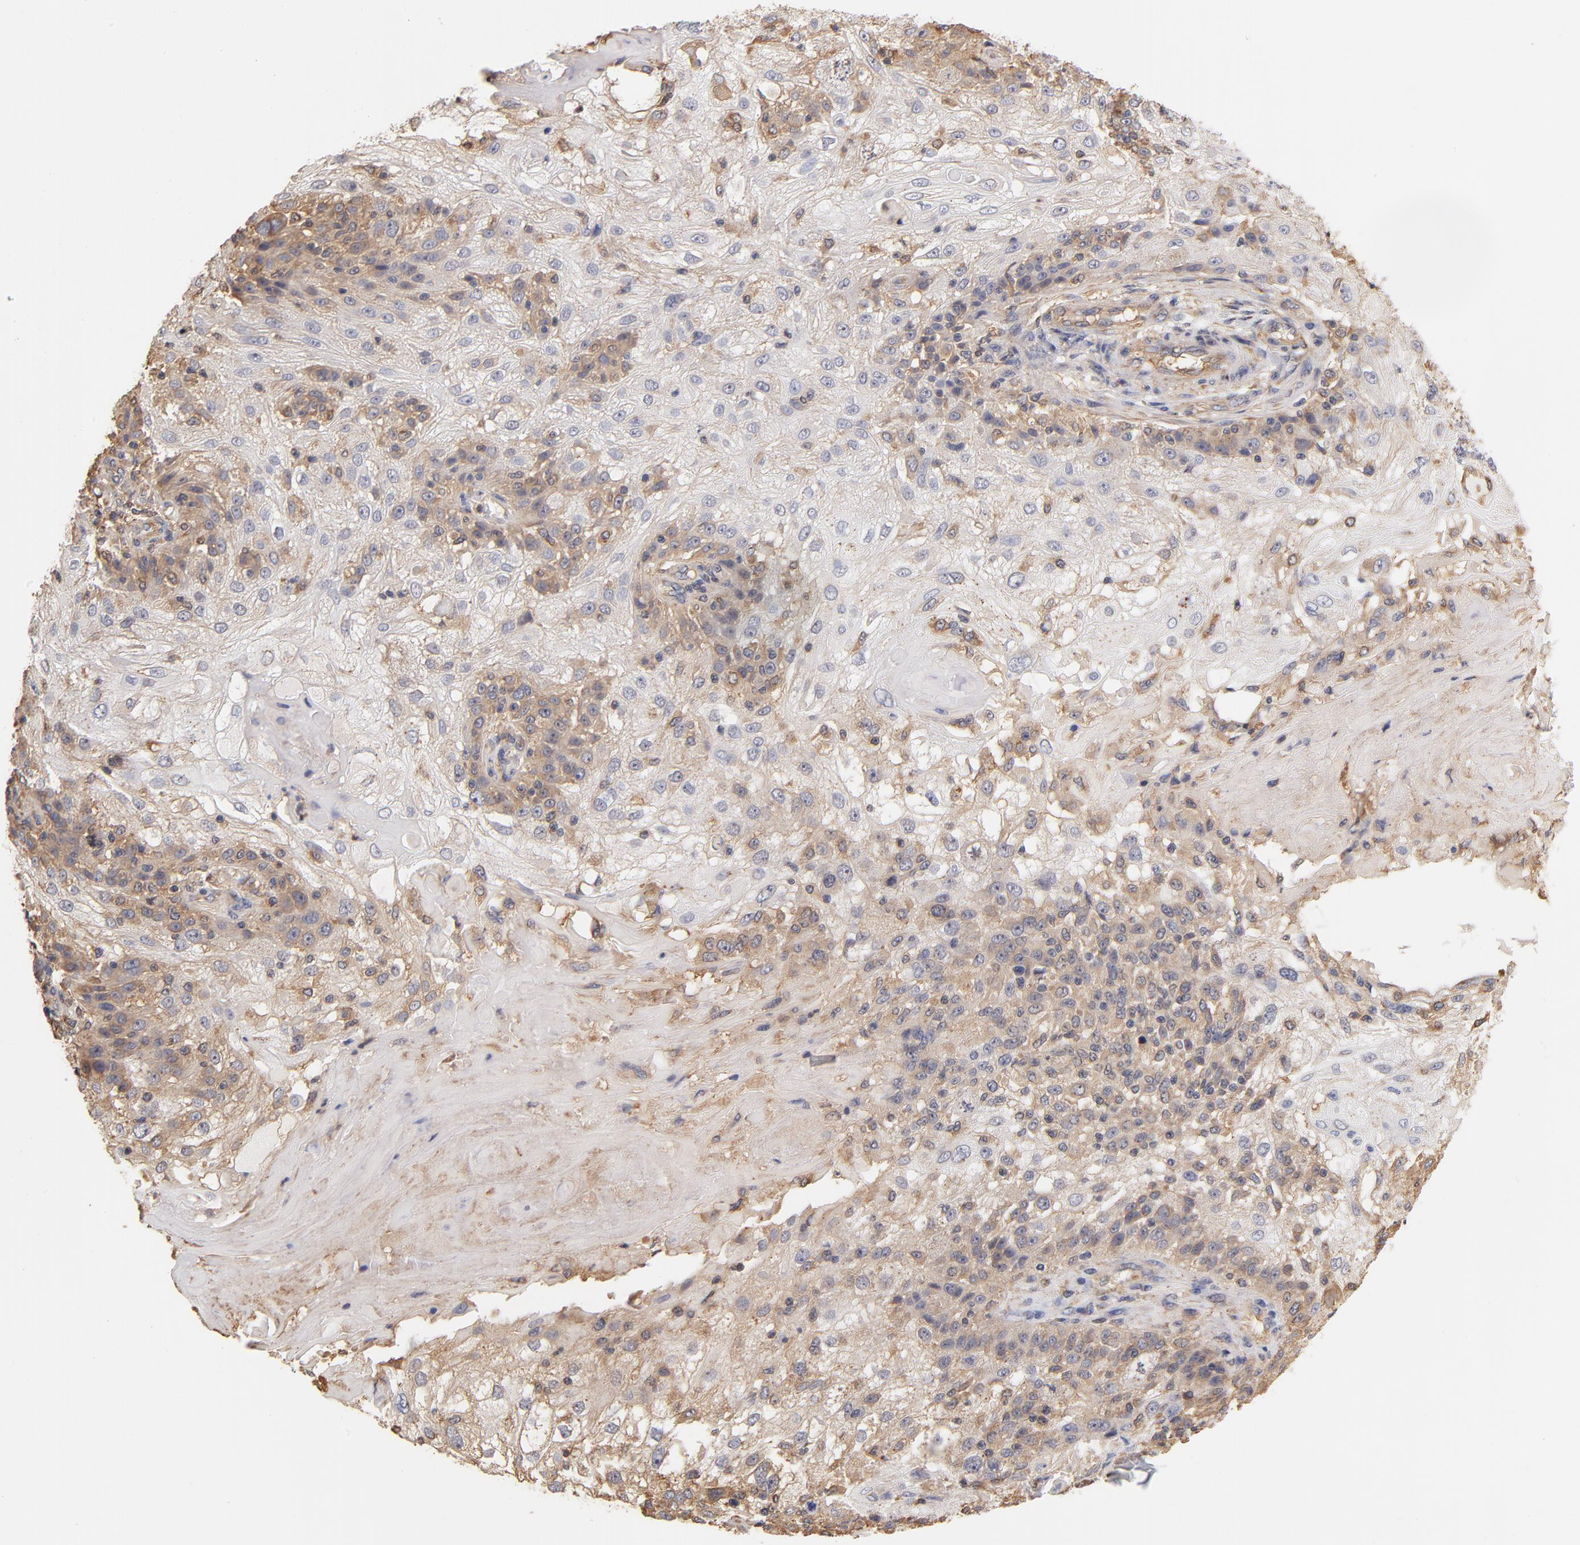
{"staining": {"intensity": "weak", "quantity": "25%-75%", "location": "cytoplasmic/membranous"}, "tissue": "skin cancer", "cell_type": "Tumor cells", "image_type": "cancer", "snomed": [{"axis": "morphology", "description": "Normal tissue, NOS"}, {"axis": "morphology", "description": "Squamous cell carcinoma, NOS"}, {"axis": "topography", "description": "Skin"}], "caption": "Skin squamous cell carcinoma stained with a brown dye demonstrates weak cytoplasmic/membranous positive expression in approximately 25%-75% of tumor cells.", "gene": "FCMR", "patient": {"sex": "female", "age": 83}}